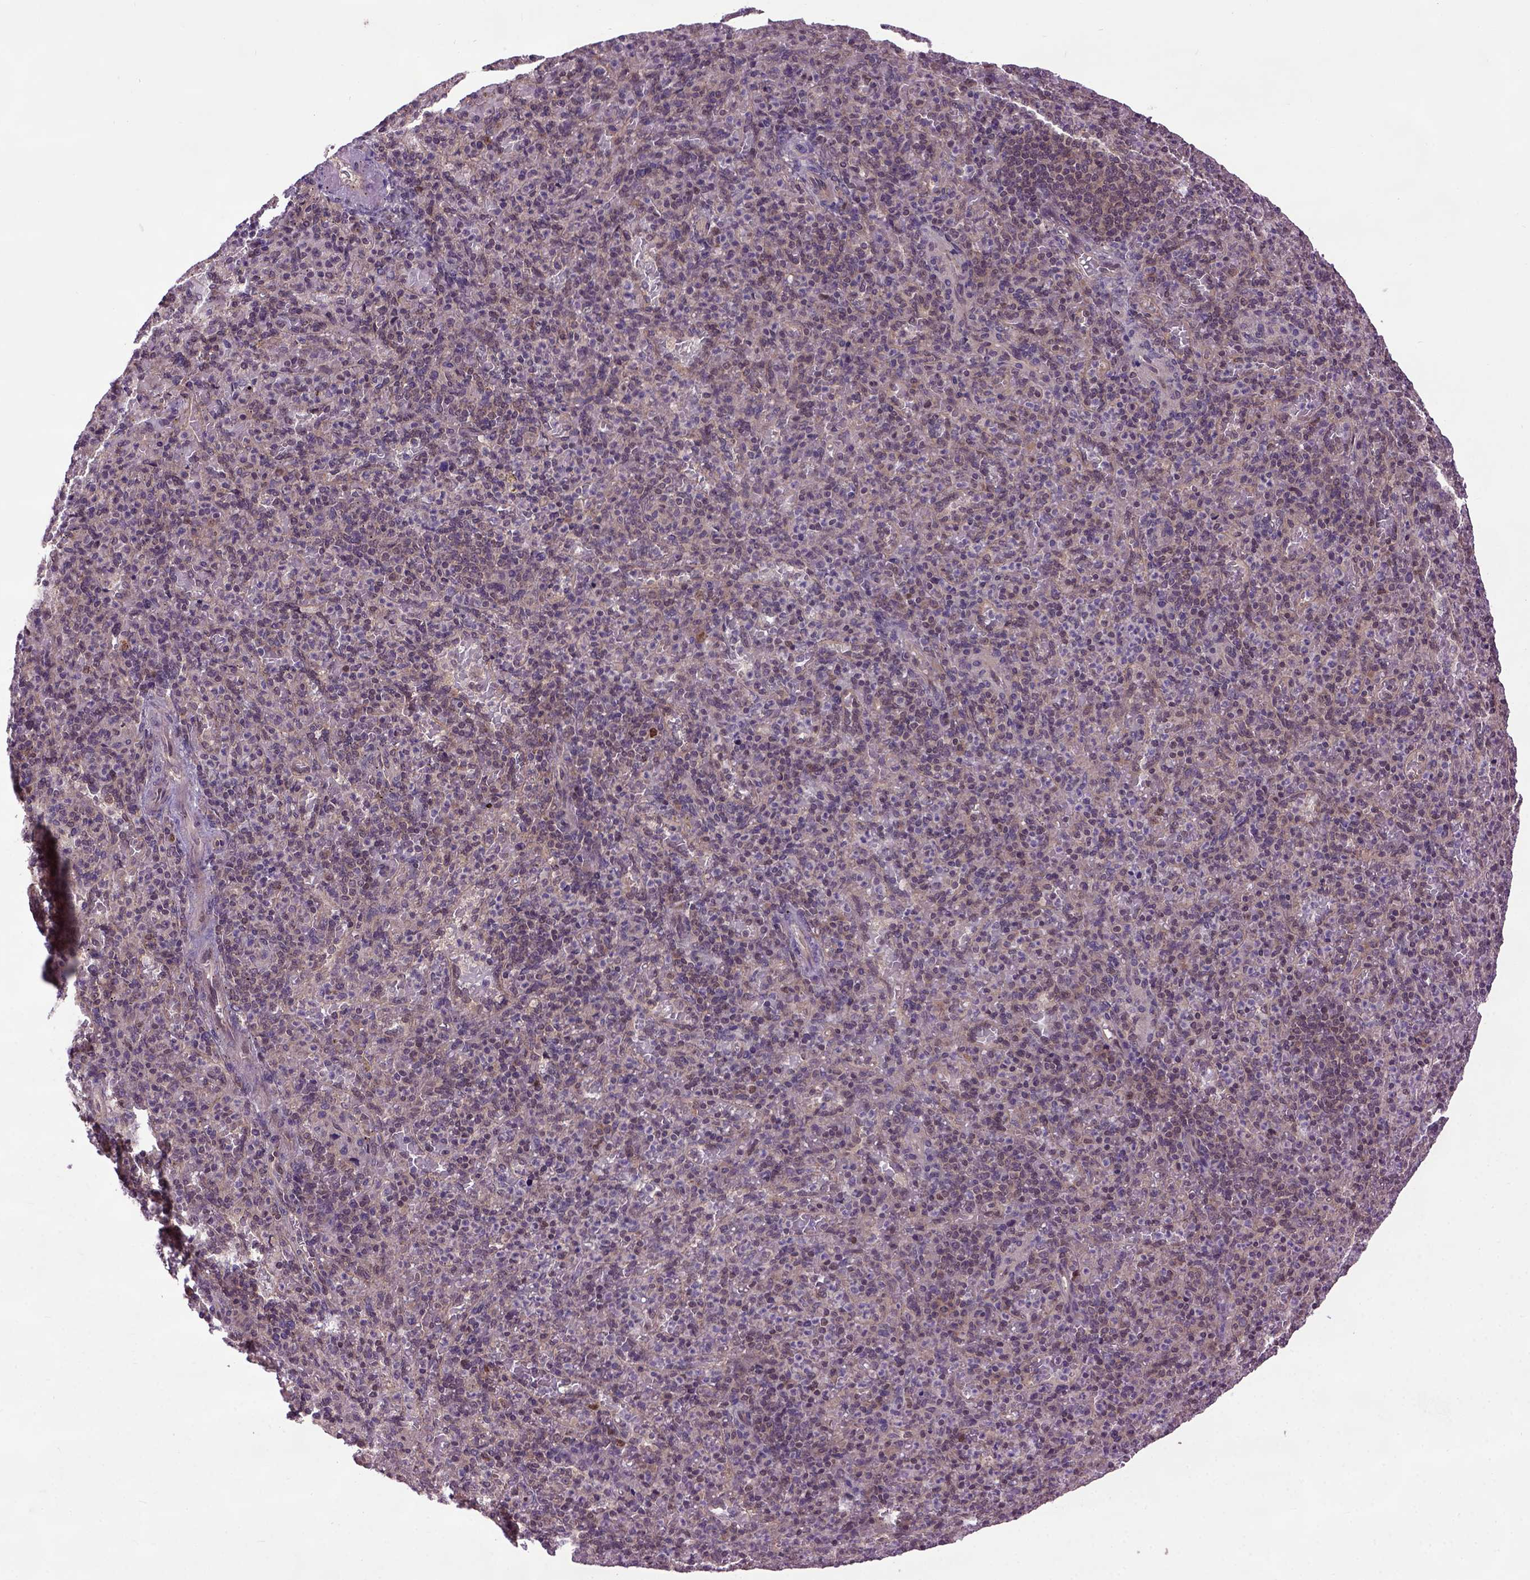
{"staining": {"intensity": "moderate", "quantity": "<25%", "location": "nuclear"}, "tissue": "spleen", "cell_type": "Cells in red pulp", "image_type": "normal", "snomed": [{"axis": "morphology", "description": "Normal tissue, NOS"}, {"axis": "topography", "description": "Spleen"}], "caption": "Cells in red pulp reveal low levels of moderate nuclear staining in about <25% of cells in normal spleen.", "gene": "WDR48", "patient": {"sex": "female", "age": 74}}